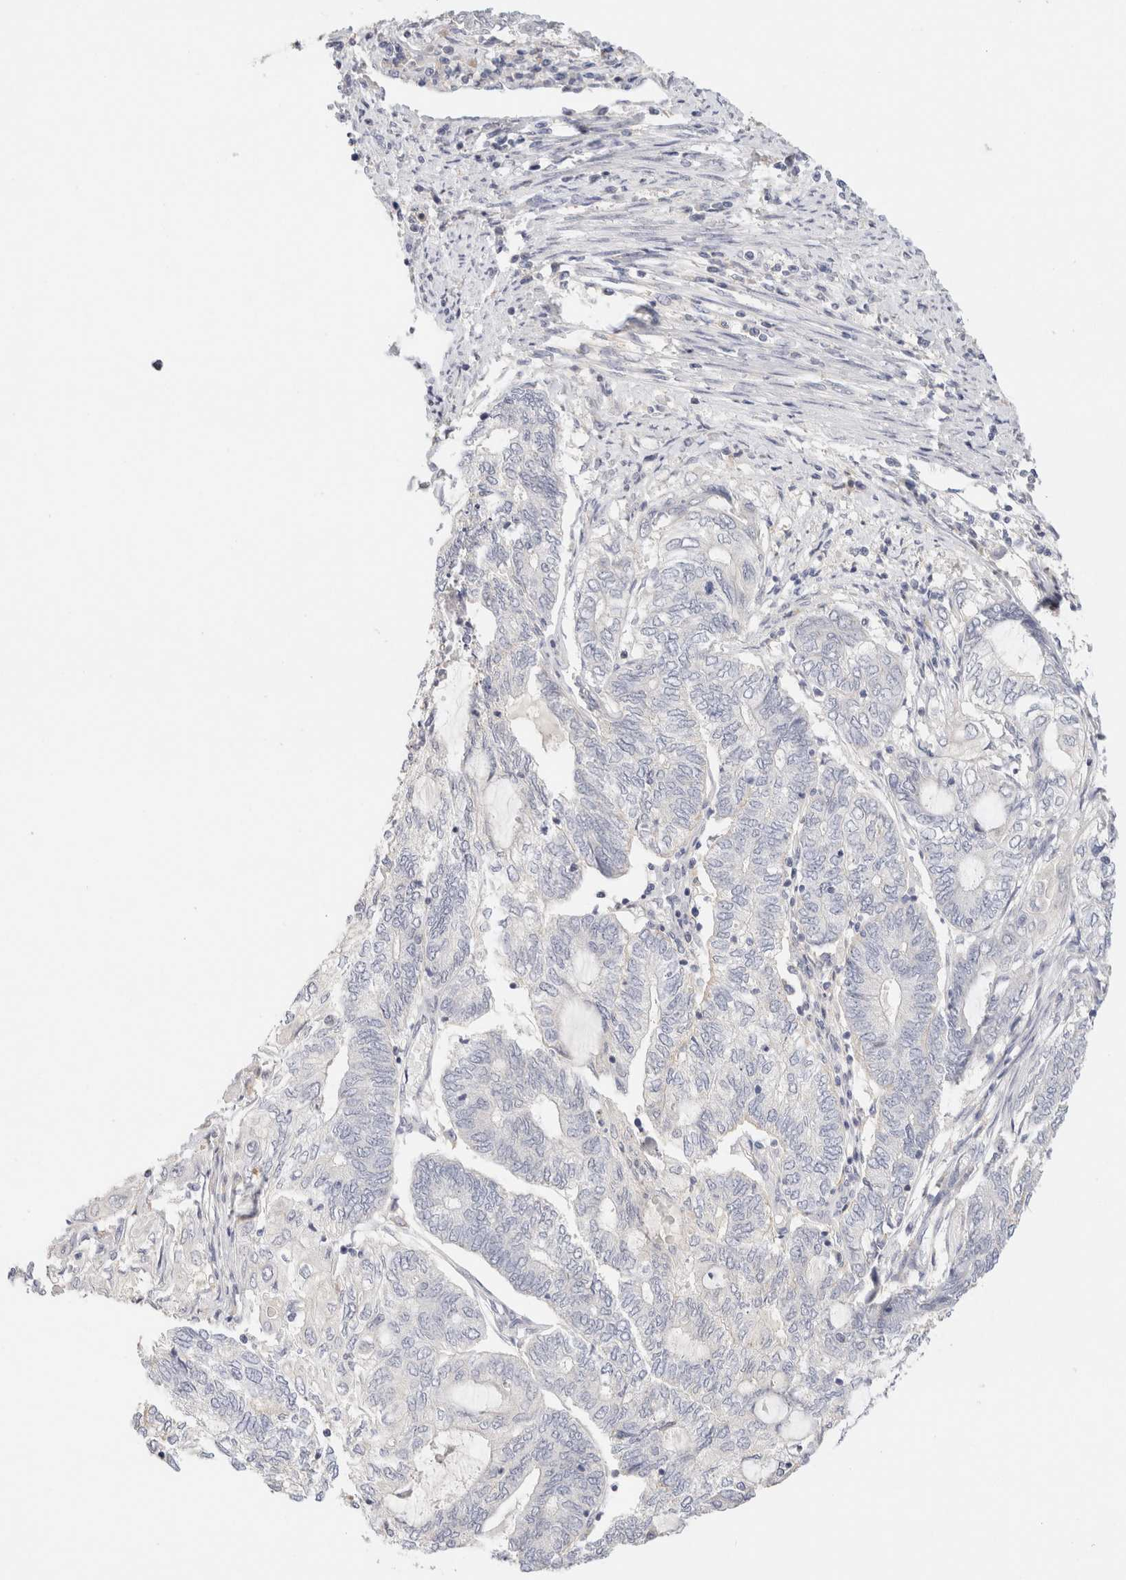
{"staining": {"intensity": "negative", "quantity": "none", "location": "none"}, "tissue": "endometrial cancer", "cell_type": "Tumor cells", "image_type": "cancer", "snomed": [{"axis": "morphology", "description": "Adenocarcinoma, NOS"}, {"axis": "topography", "description": "Uterus"}, {"axis": "topography", "description": "Endometrium"}], "caption": "DAB (3,3'-diaminobenzidine) immunohistochemical staining of adenocarcinoma (endometrial) shows no significant expression in tumor cells.", "gene": "SCGB2A2", "patient": {"sex": "female", "age": 70}}